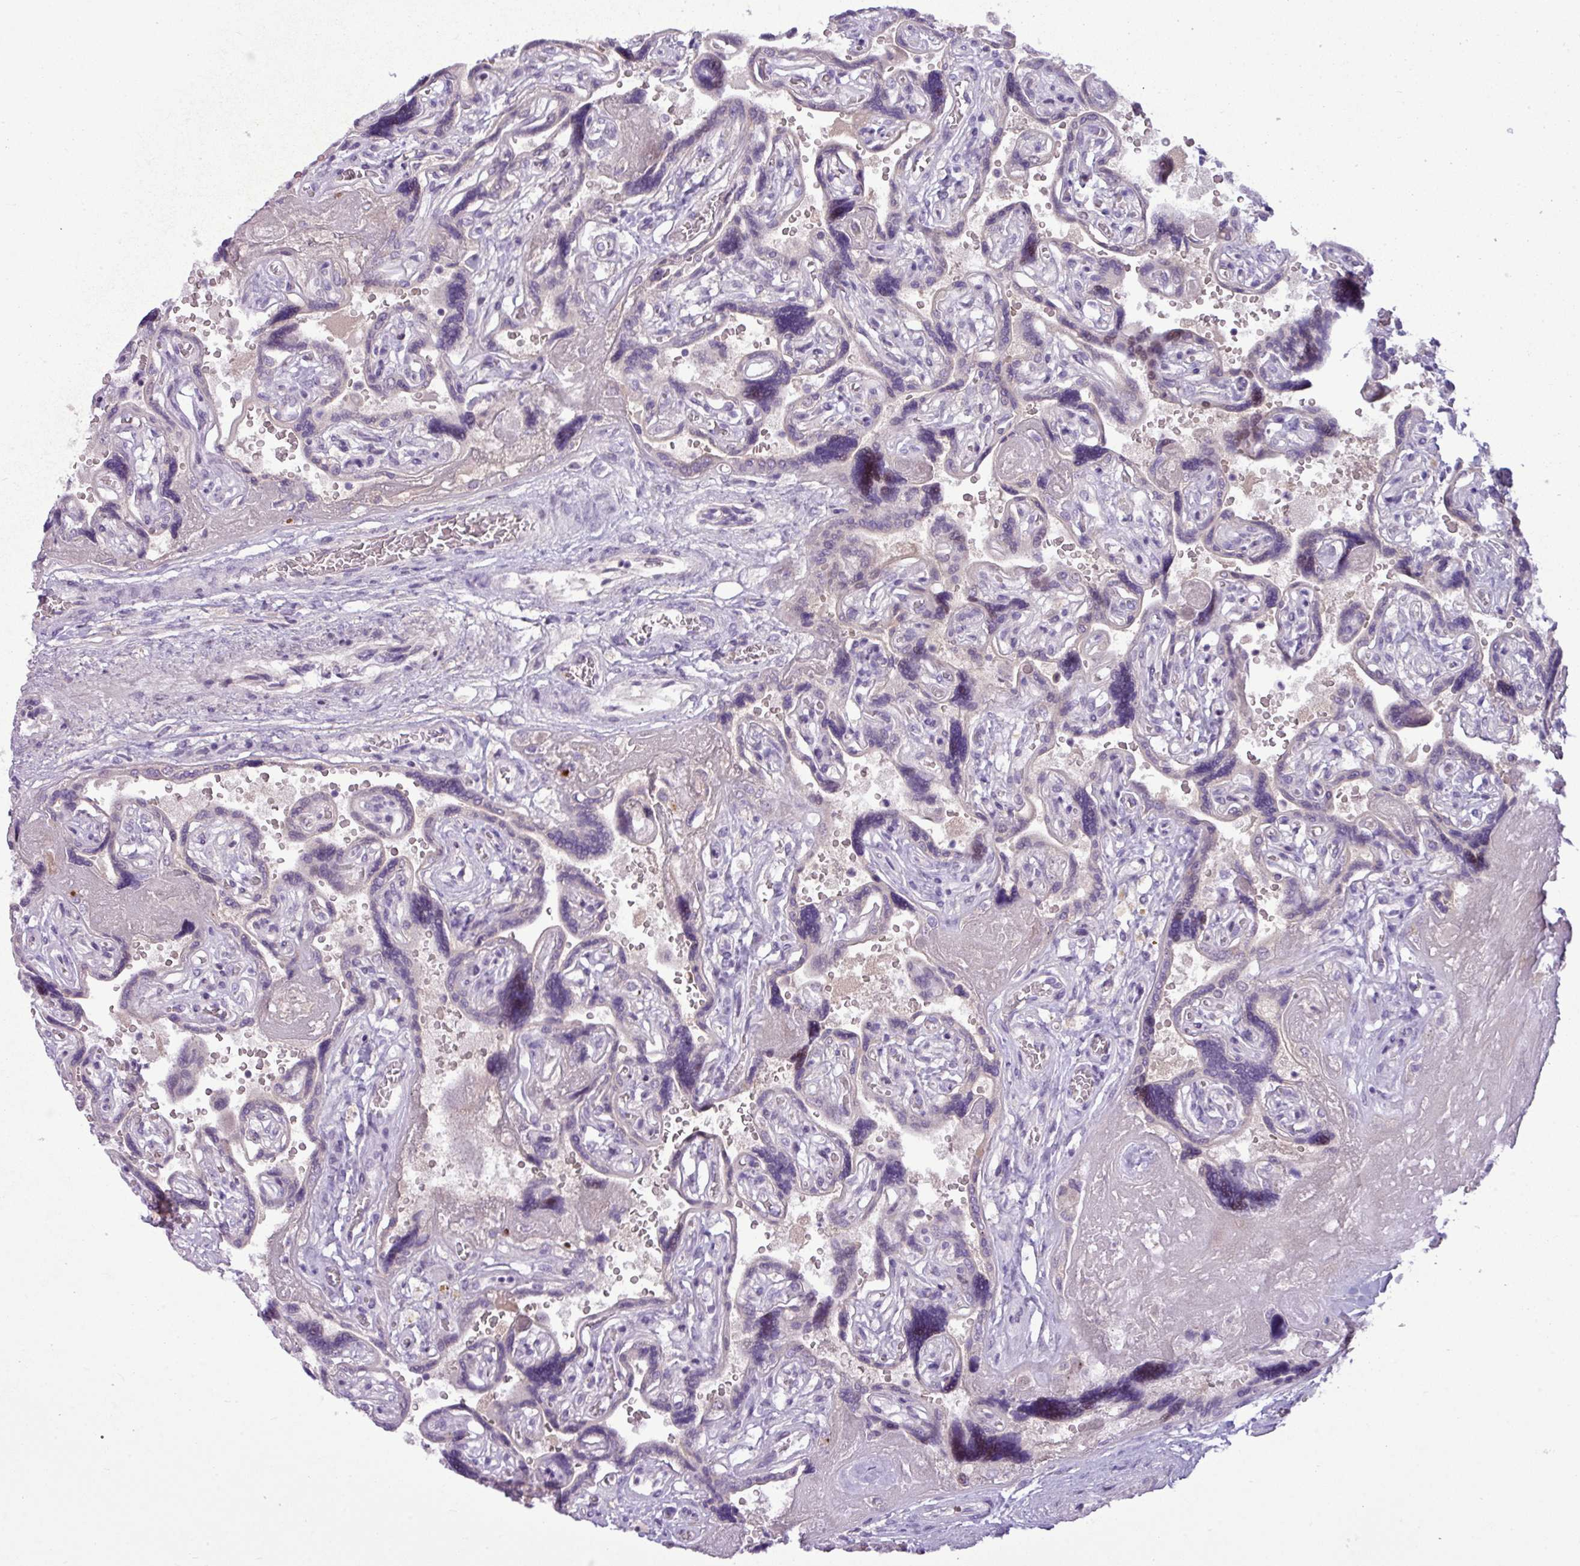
{"staining": {"intensity": "negative", "quantity": "none", "location": "none"}, "tissue": "placenta", "cell_type": "Trophoblastic cells", "image_type": "normal", "snomed": [{"axis": "morphology", "description": "Normal tissue, NOS"}, {"axis": "topography", "description": "Placenta"}], "caption": "Human placenta stained for a protein using immunohistochemistry (IHC) demonstrates no expression in trophoblastic cells.", "gene": "IL17A", "patient": {"sex": "female", "age": 32}}